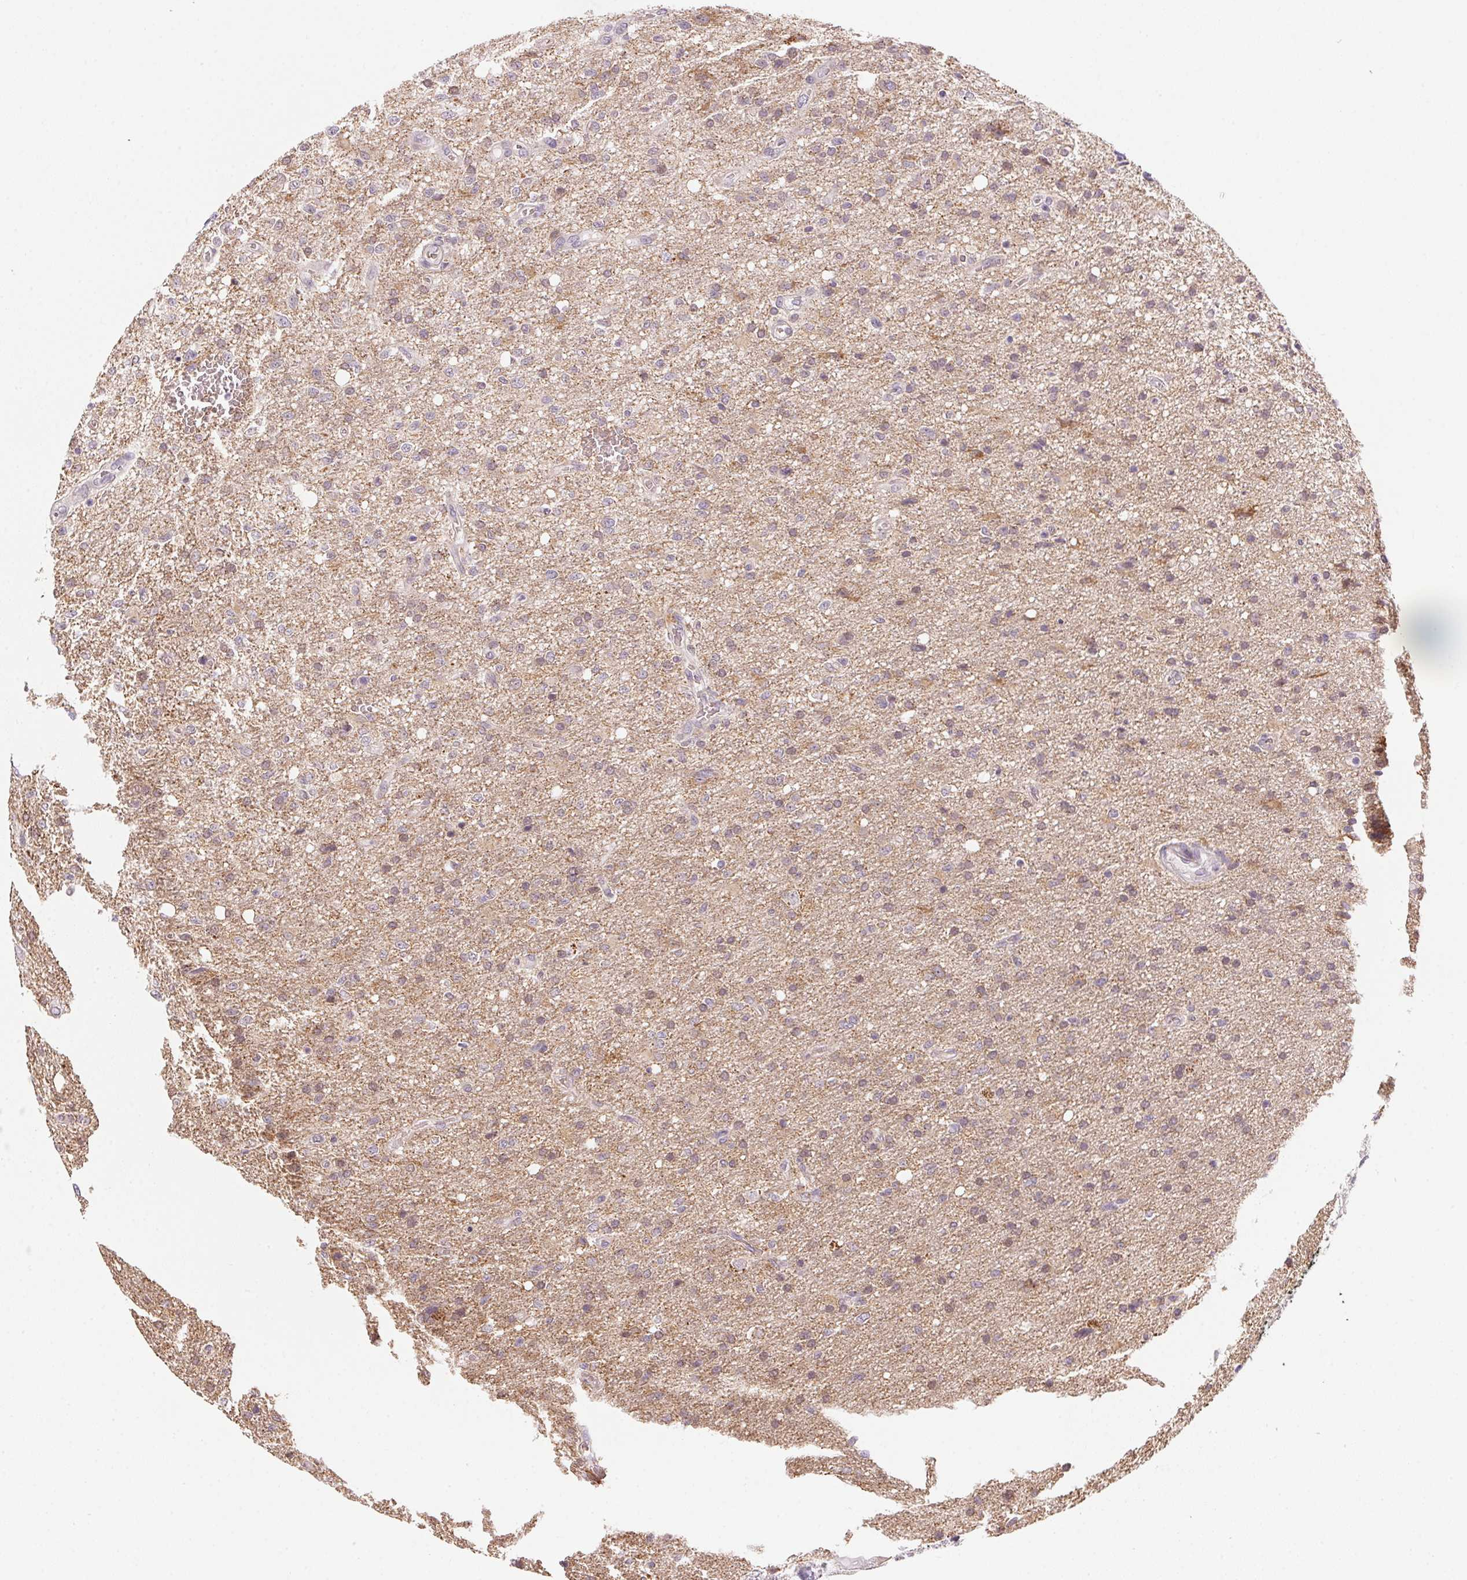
{"staining": {"intensity": "negative", "quantity": "none", "location": "none"}, "tissue": "glioma", "cell_type": "Tumor cells", "image_type": "cancer", "snomed": [{"axis": "morphology", "description": "Glioma, malignant, Low grade"}, {"axis": "topography", "description": "Brain"}], "caption": "Malignant glioma (low-grade) was stained to show a protein in brown. There is no significant positivity in tumor cells.", "gene": "METTL13", "patient": {"sex": "male", "age": 66}}